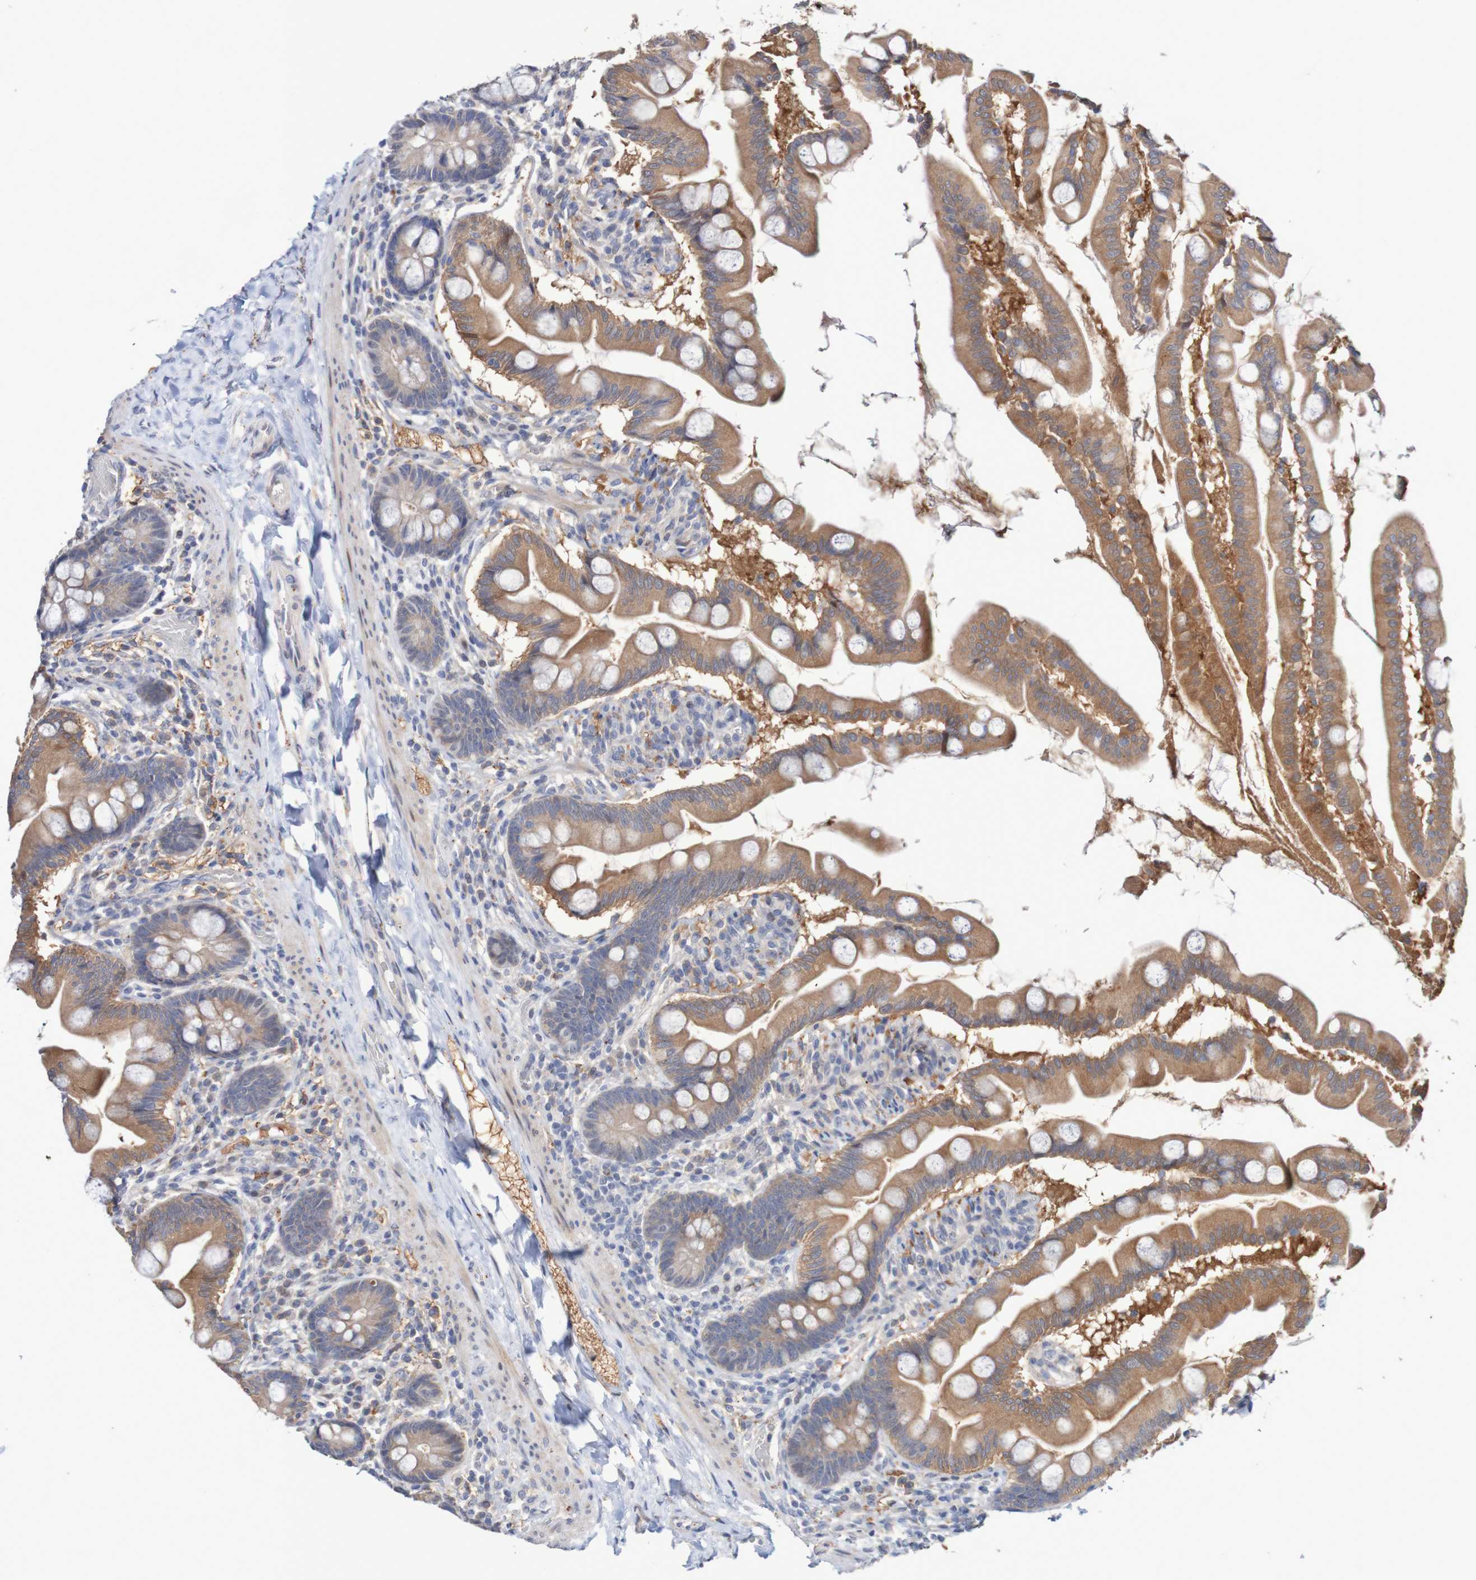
{"staining": {"intensity": "moderate", "quantity": ">75%", "location": "cytoplasmic/membranous"}, "tissue": "small intestine", "cell_type": "Glandular cells", "image_type": "normal", "snomed": [{"axis": "morphology", "description": "Normal tissue, NOS"}, {"axis": "topography", "description": "Small intestine"}], "caption": "Normal small intestine reveals moderate cytoplasmic/membranous staining in about >75% of glandular cells, visualized by immunohistochemistry. (Brightfield microscopy of DAB IHC at high magnification).", "gene": "FBP1", "patient": {"sex": "female", "age": 56}}